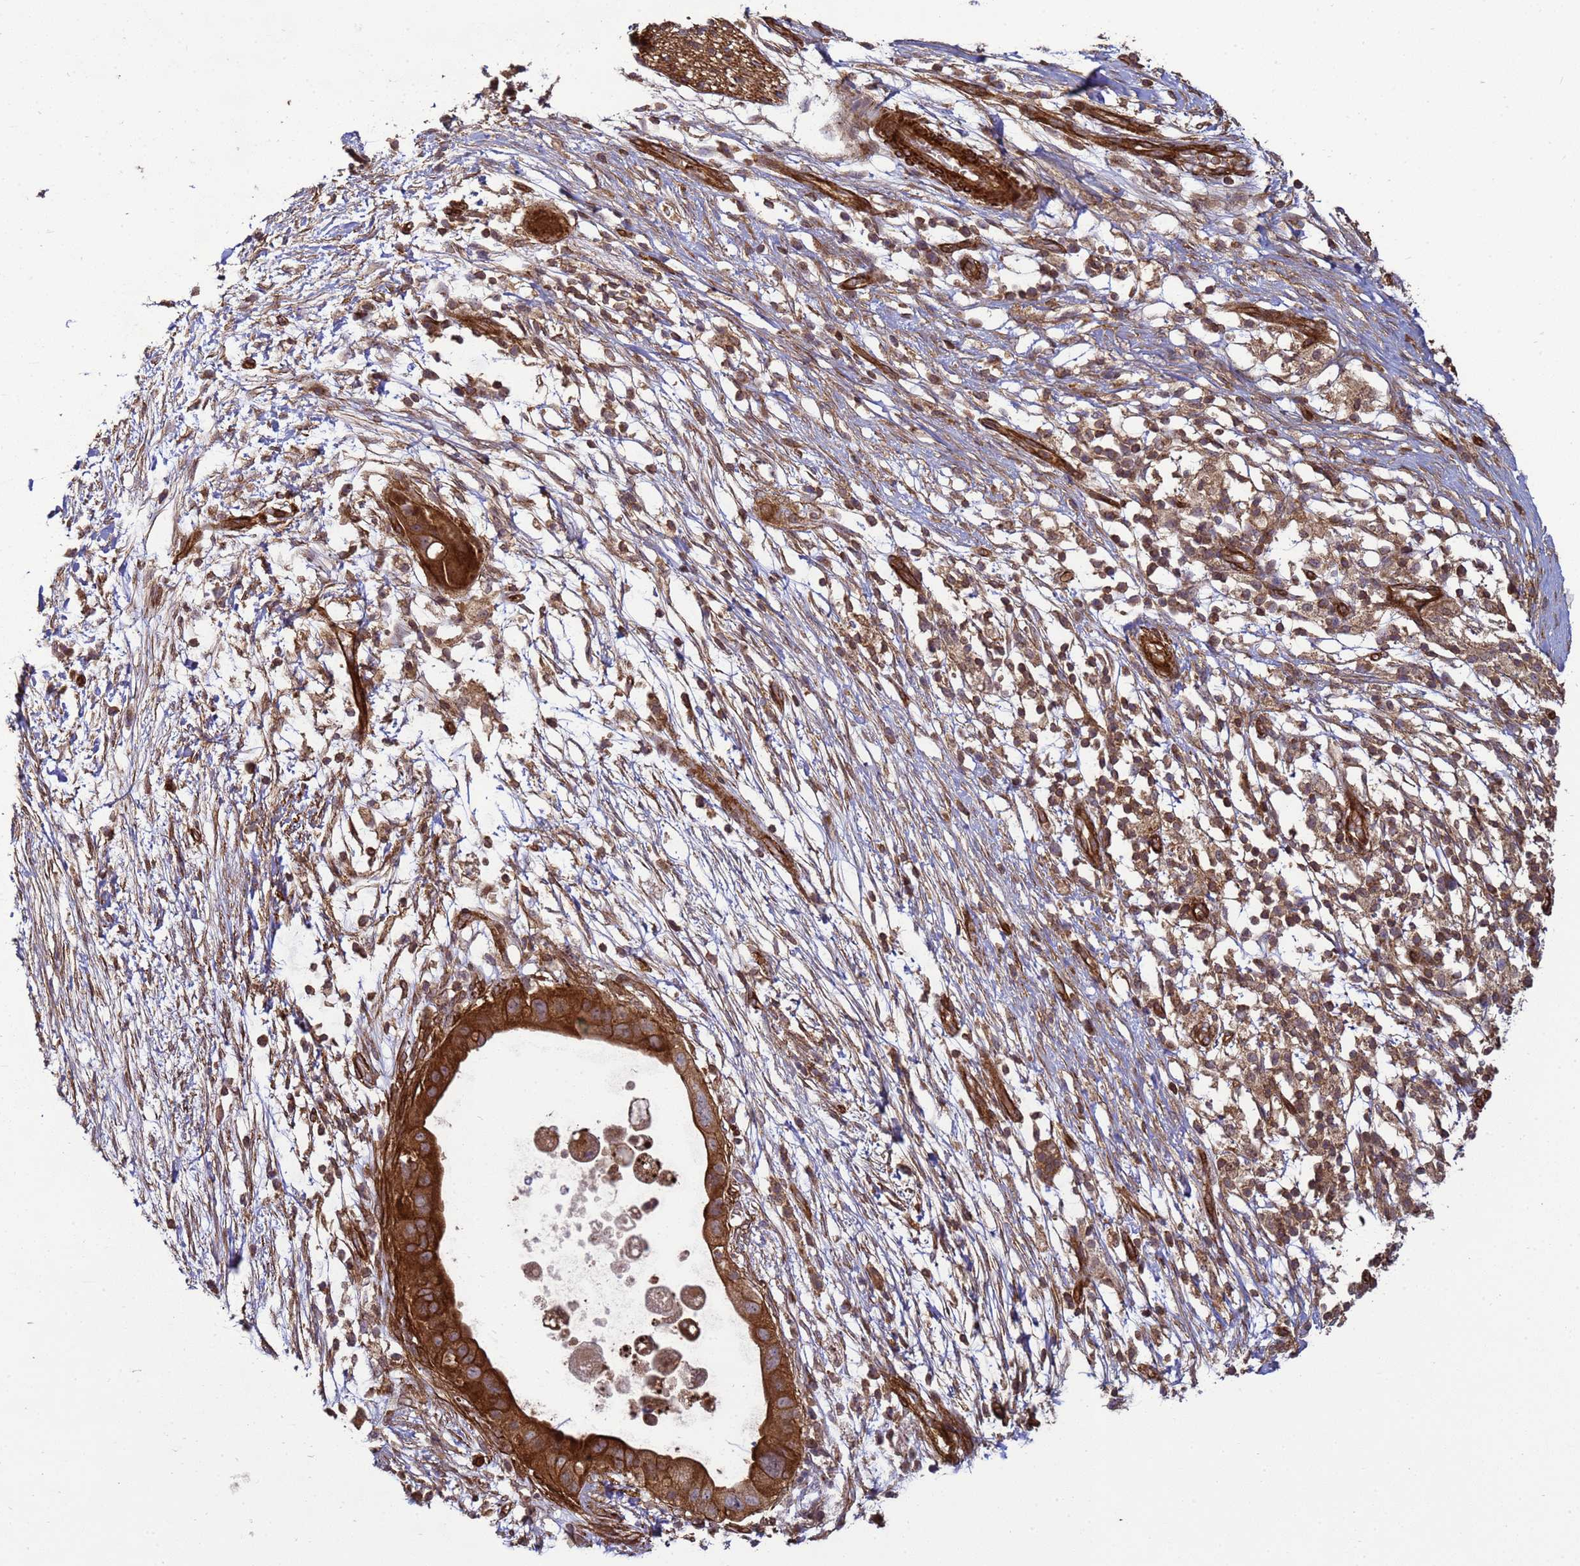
{"staining": {"intensity": "strong", "quantity": ">75%", "location": "cytoplasmic/membranous"}, "tissue": "pancreatic cancer", "cell_type": "Tumor cells", "image_type": "cancer", "snomed": [{"axis": "morphology", "description": "Adenocarcinoma, NOS"}, {"axis": "topography", "description": "Pancreas"}], "caption": "A high amount of strong cytoplasmic/membranous positivity is present in about >75% of tumor cells in pancreatic adenocarcinoma tissue.", "gene": "CNOT1", "patient": {"sex": "male", "age": 68}}